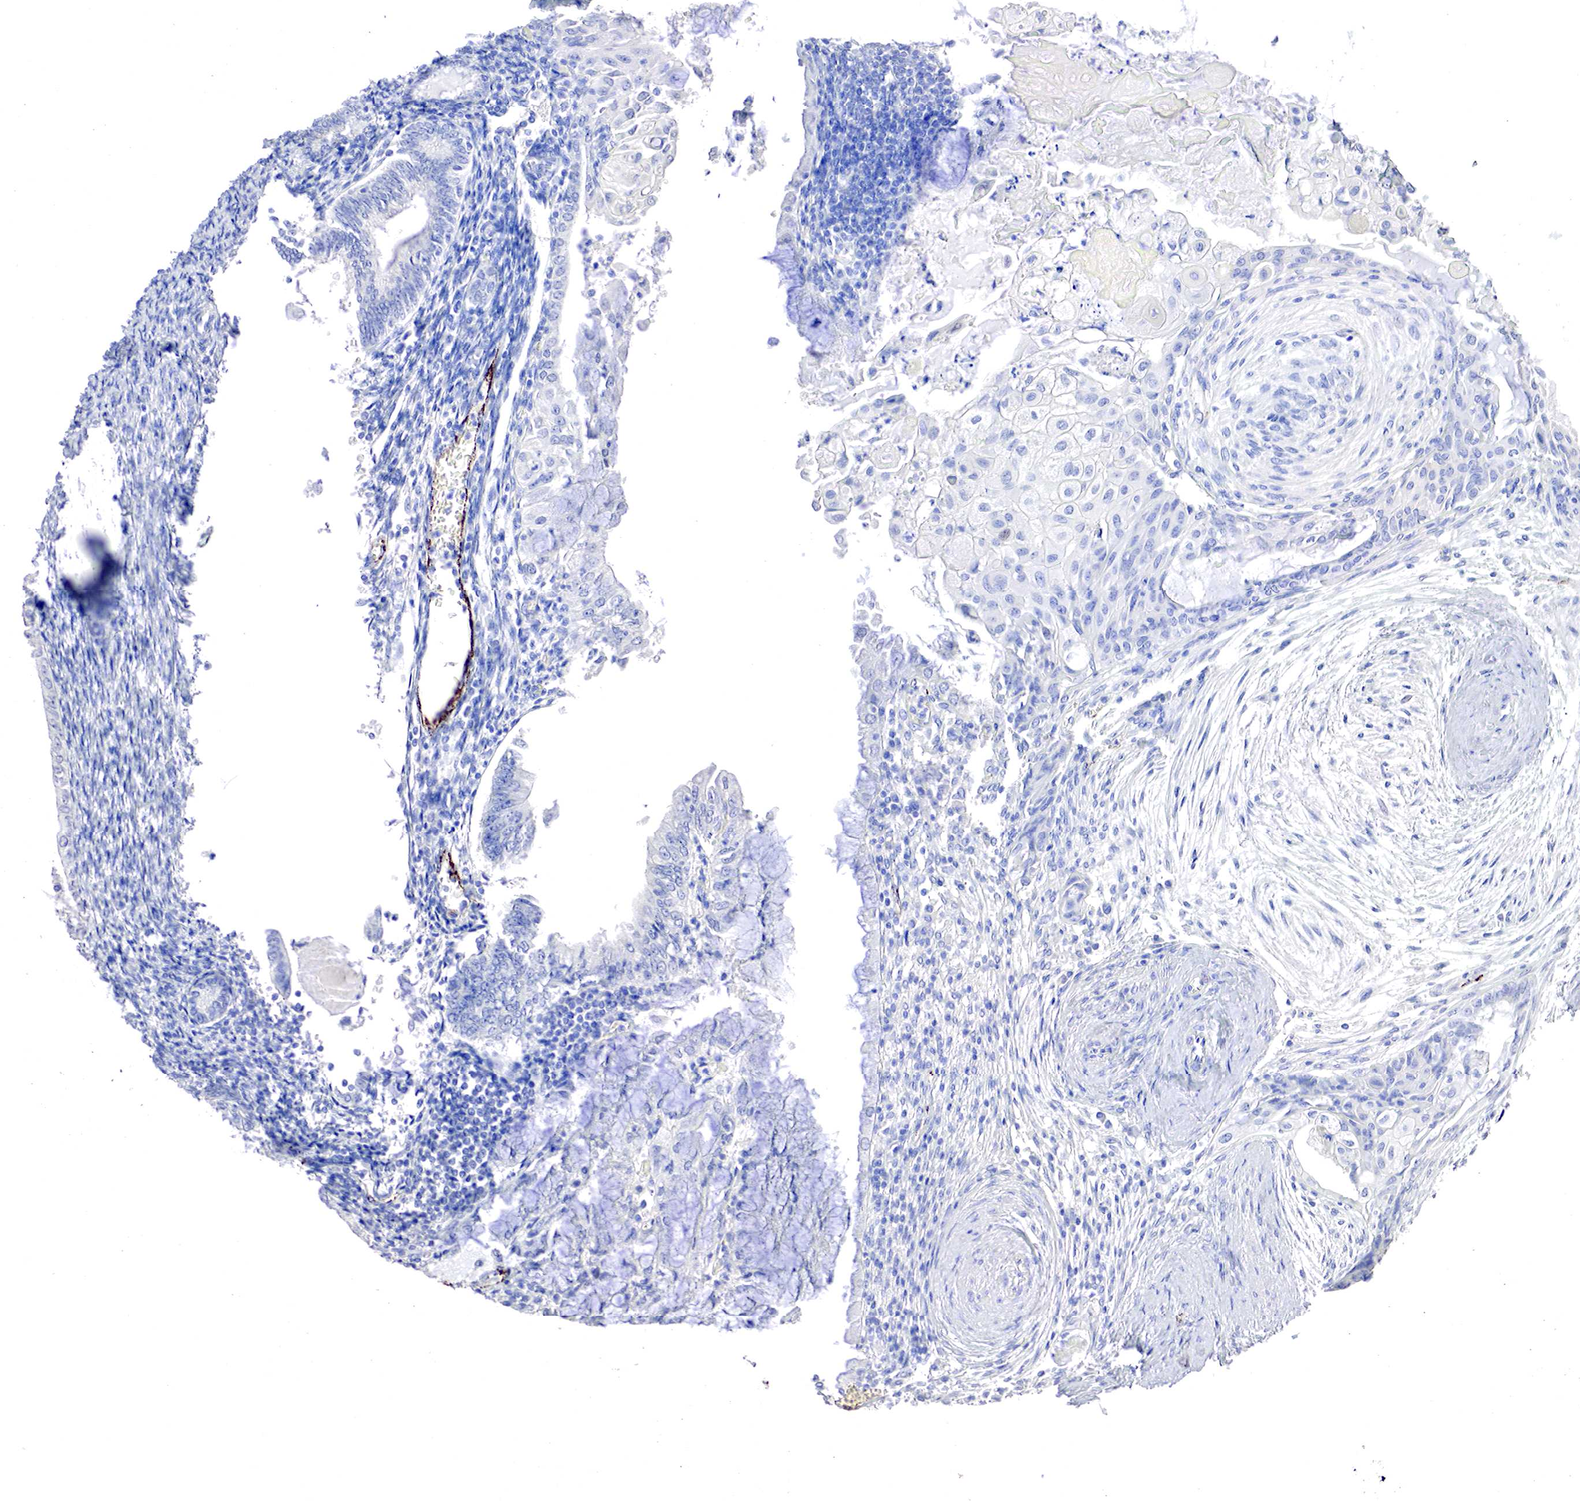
{"staining": {"intensity": "negative", "quantity": "none", "location": "none"}, "tissue": "endometrial cancer", "cell_type": "Tumor cells", "image_type": "cancer", "snomed": [{"axis": "morphology", "description": "Adenocarcinoma, NOS"}, {"axis": "topography", "description": "Endometrium"}], "caption": "Adenocarcinoma (endometrial) was stained to show a protein in brown. There is no significant positivity in tumor cells.", "gene": "OTC", "patient": {"sex": "female", "age": 79}}